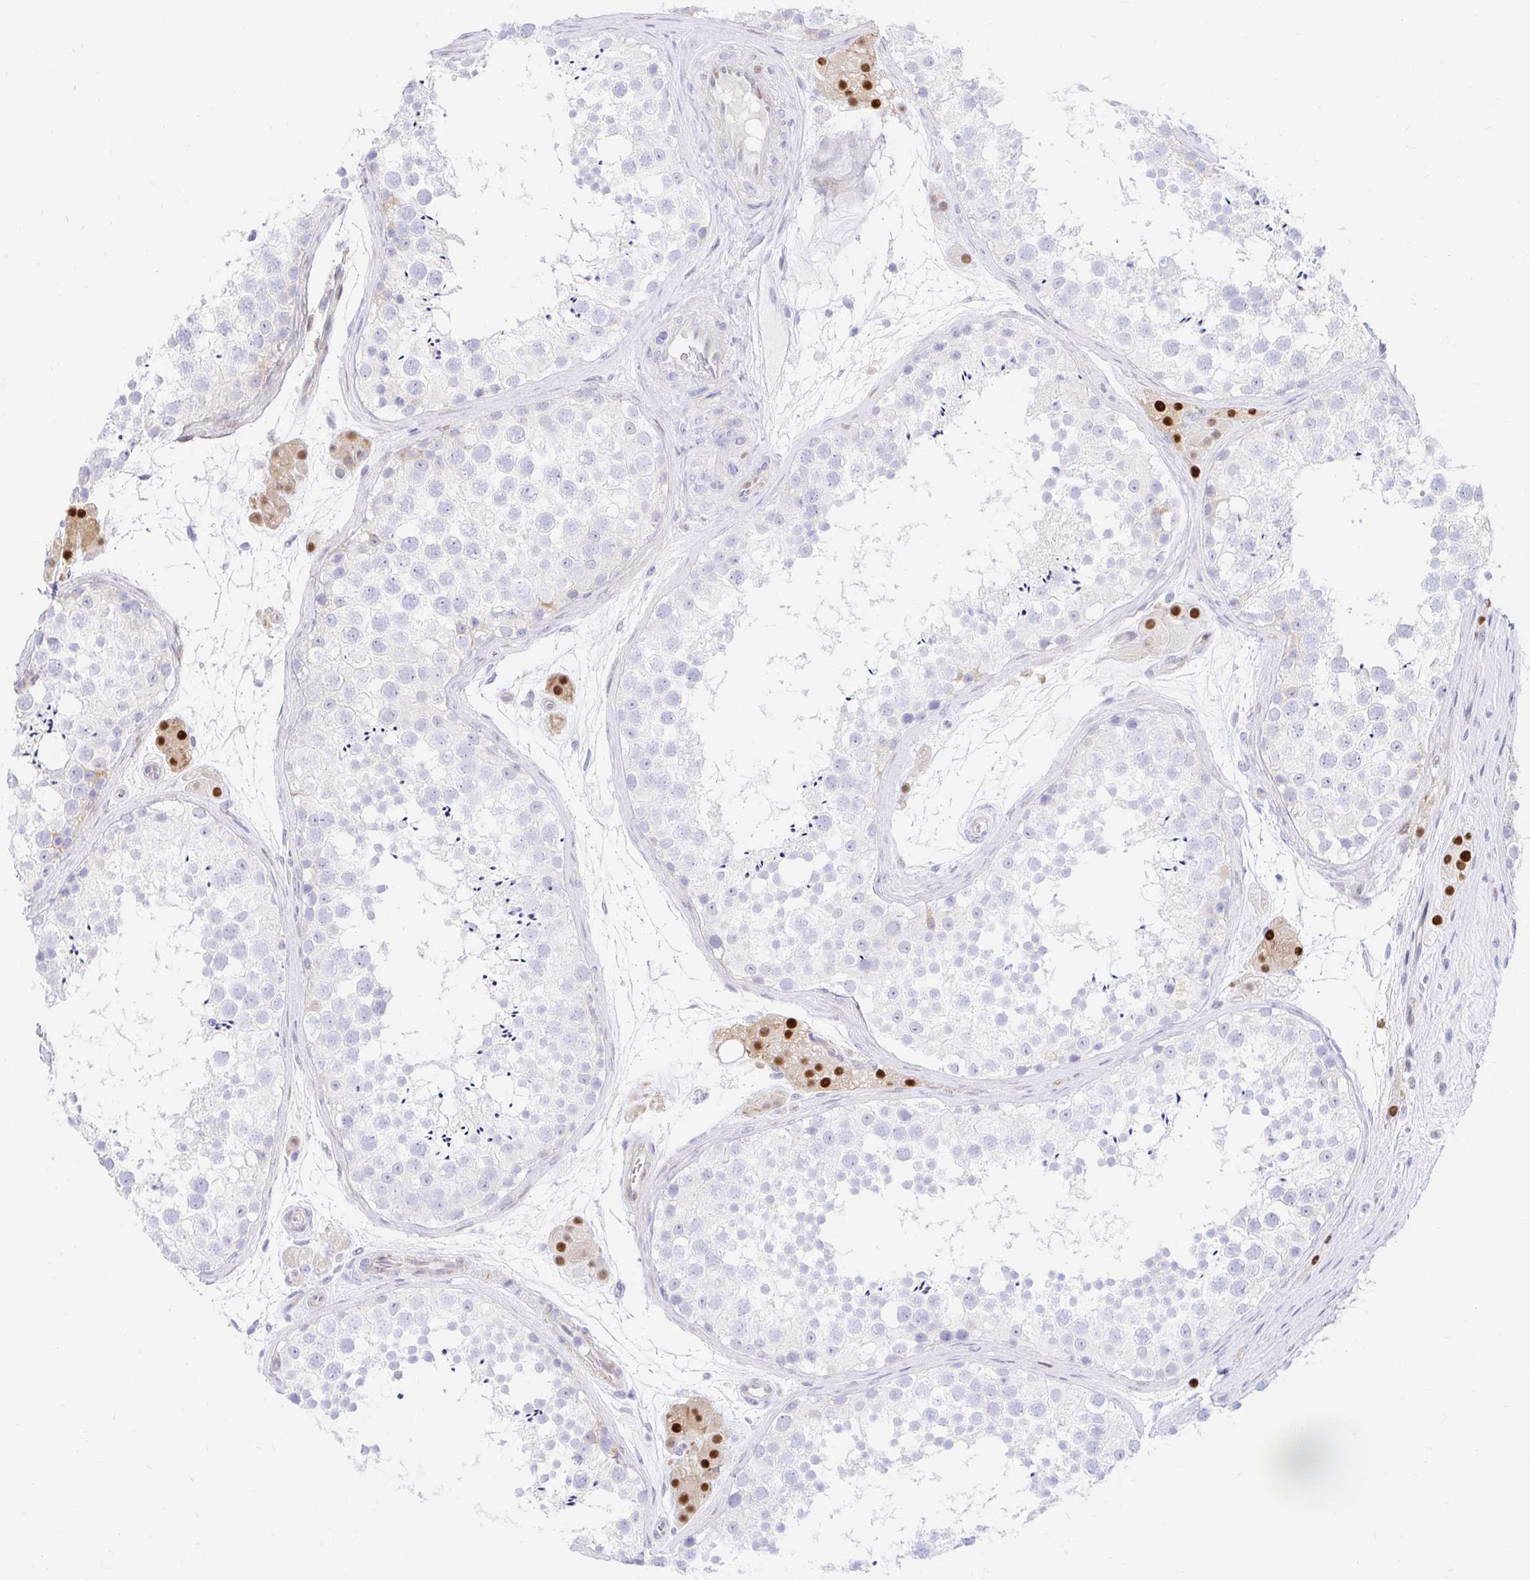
{"staining": {"intensity": "negative", "quantity": "none", "location": "none"}, "tissue": "testis", "cell_type": "Cells in seminiferous ducts", "image_type": "normal", "snomed": [{"axis": "morphology", "description": "Normal tissue, NOS"}, {"axis": "topography", "description": "Testis"}], "caption": "DAB (3,3'-diaminobenzidine) immunohistochemical staining of normal testis demonstrates no significant staining in cells in seminiferous ducts.", "gene": "HINFP", "patient": {"sex": "male", "age": 41}}